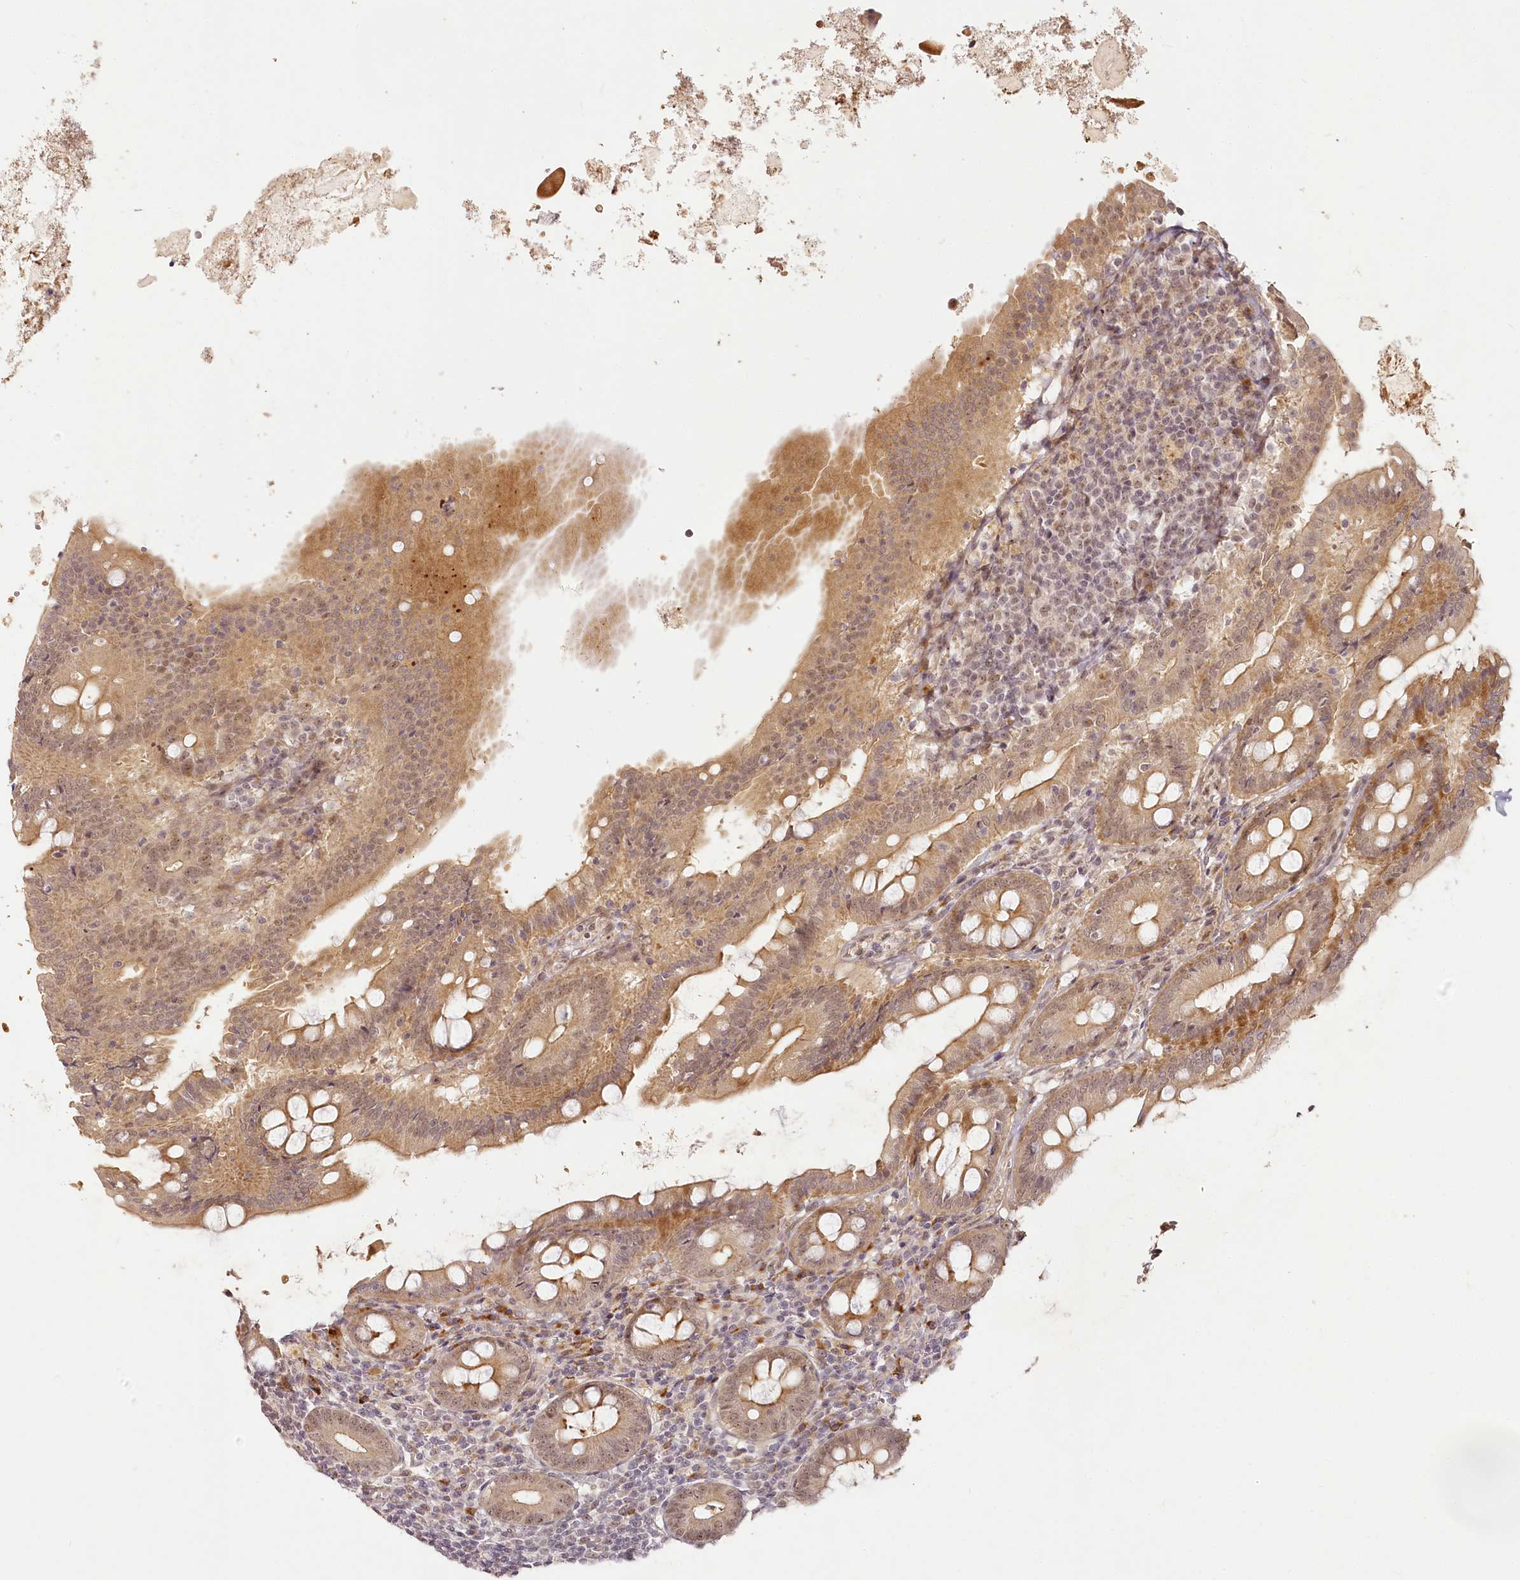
{"staining": {"intensity": "moderate", "quantity": ">75%", "location": "cytoplasmic/membranous,nuclear"}, "tissue": "appendix", "cell_type": "Glandular cells", "image_type": "normal", "snomed": [{"axis": "morphology", "description": "Normal tissue, NOS"}, {"axis": "topography", "description": "Appendix"}], "caption": "Immunohistochemistry (IHC) of unremarkable human appendix demonstrates medium levels of moderate cytoplasmic/membranous,nuclear positivity in about >75% of glandular cells. The staining was performed using DAB (3,3'-diaminobenzidine), with brown indicating positive protein expression. Nuclei are stained blue with hematoxylin.", "gene": "EXOSC7", "patient": {"sex": "female", "age": 54}}